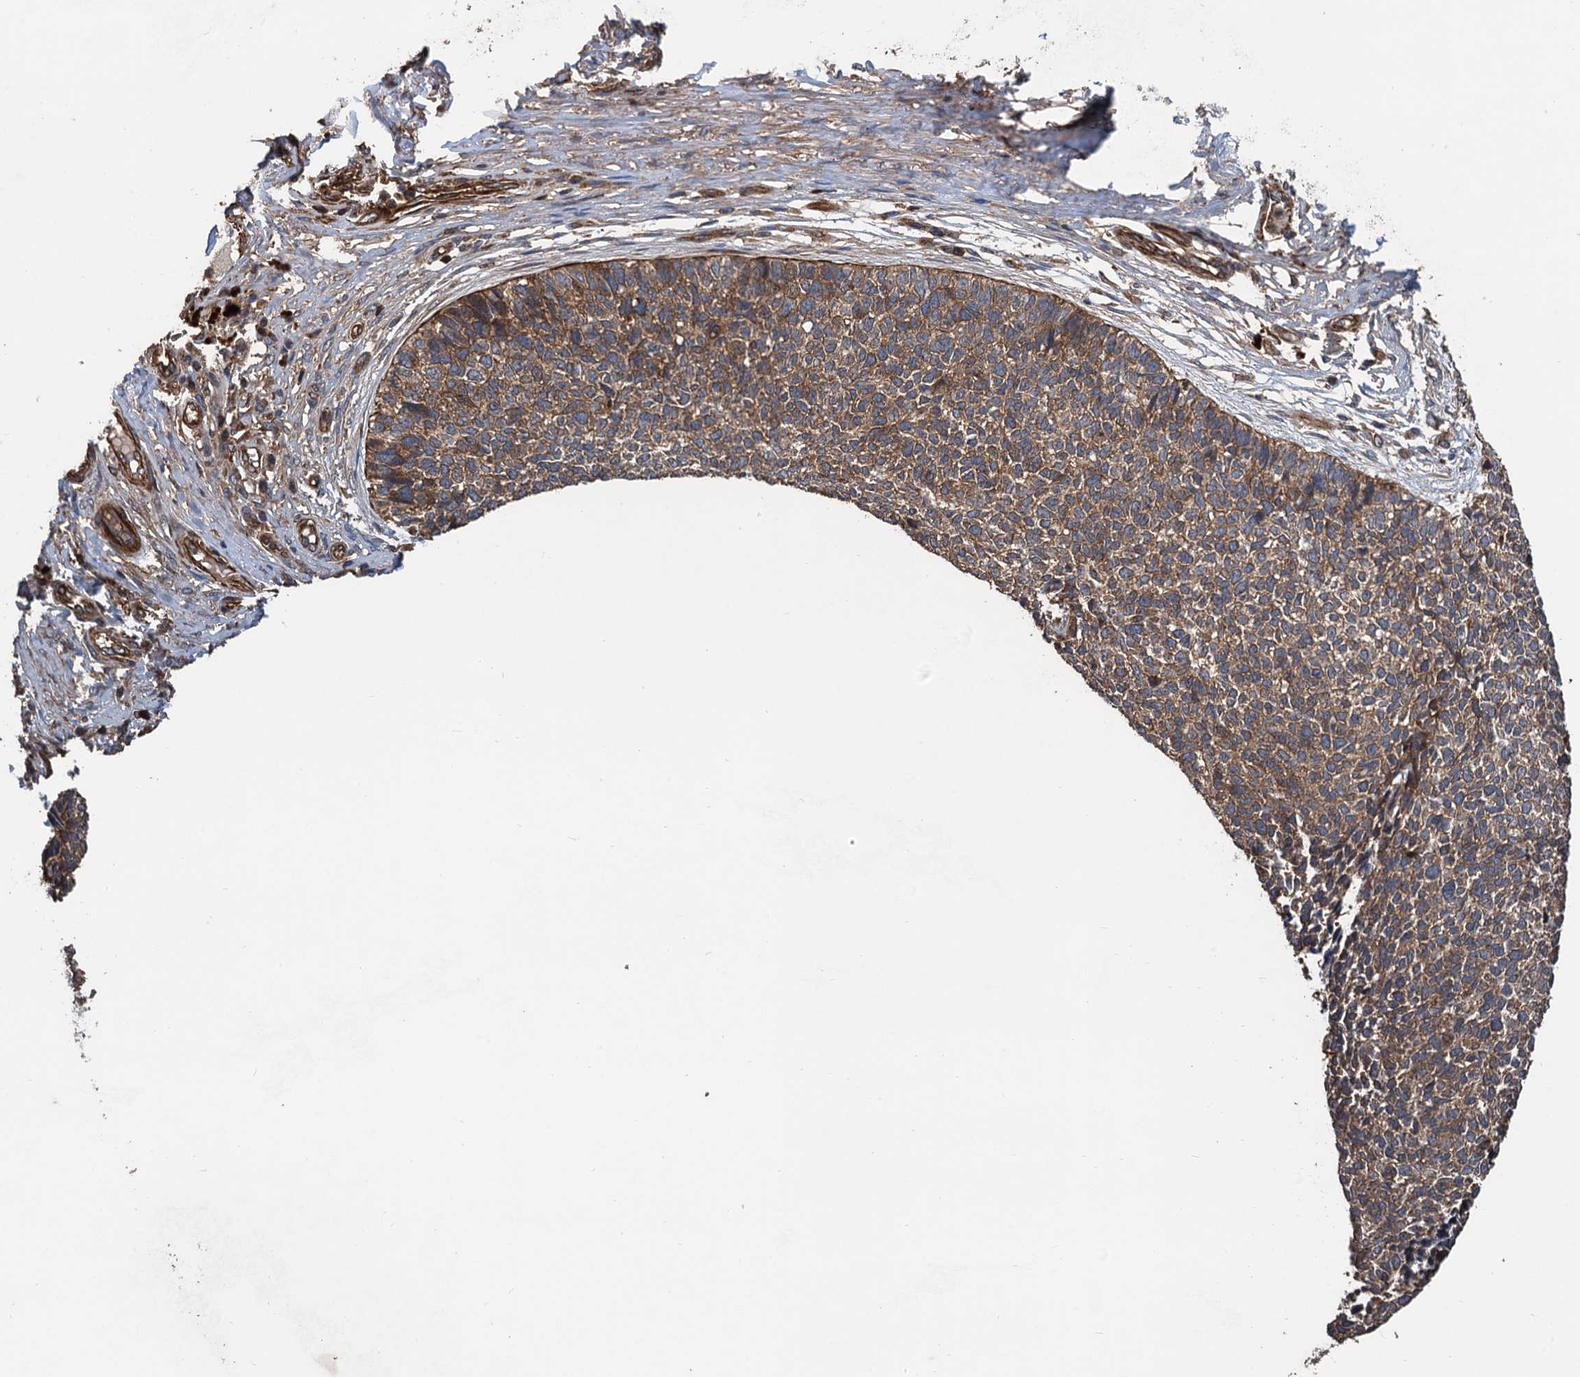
{"staining": {"intensity": "moderate", "quantity": ">75%", "location": "cytoplasmic/membranous"}, "tissue": "skin cancer", "cell_type": "Tumor cells", "image_type": "cancer", "snomed": [{"axis": "morphology", "description": "Basal cell carcinoma"}, {"axis": "topography", "description": "Skin"}], "caption": "High-magnification brightfield microscopy of skin basal cell carcinoma stained with DAB (brown) and counterstained with hematoxylin (blue). tumor cells exhibit moderate cytoplasmic/membranous staining is seen in approximately>75% of cells. Immunohistochemistry stains the protein in brown and the nuclei are stained blue.", "gene": "PPP4R1", "patient": {"sex": "female", "age": 84}}